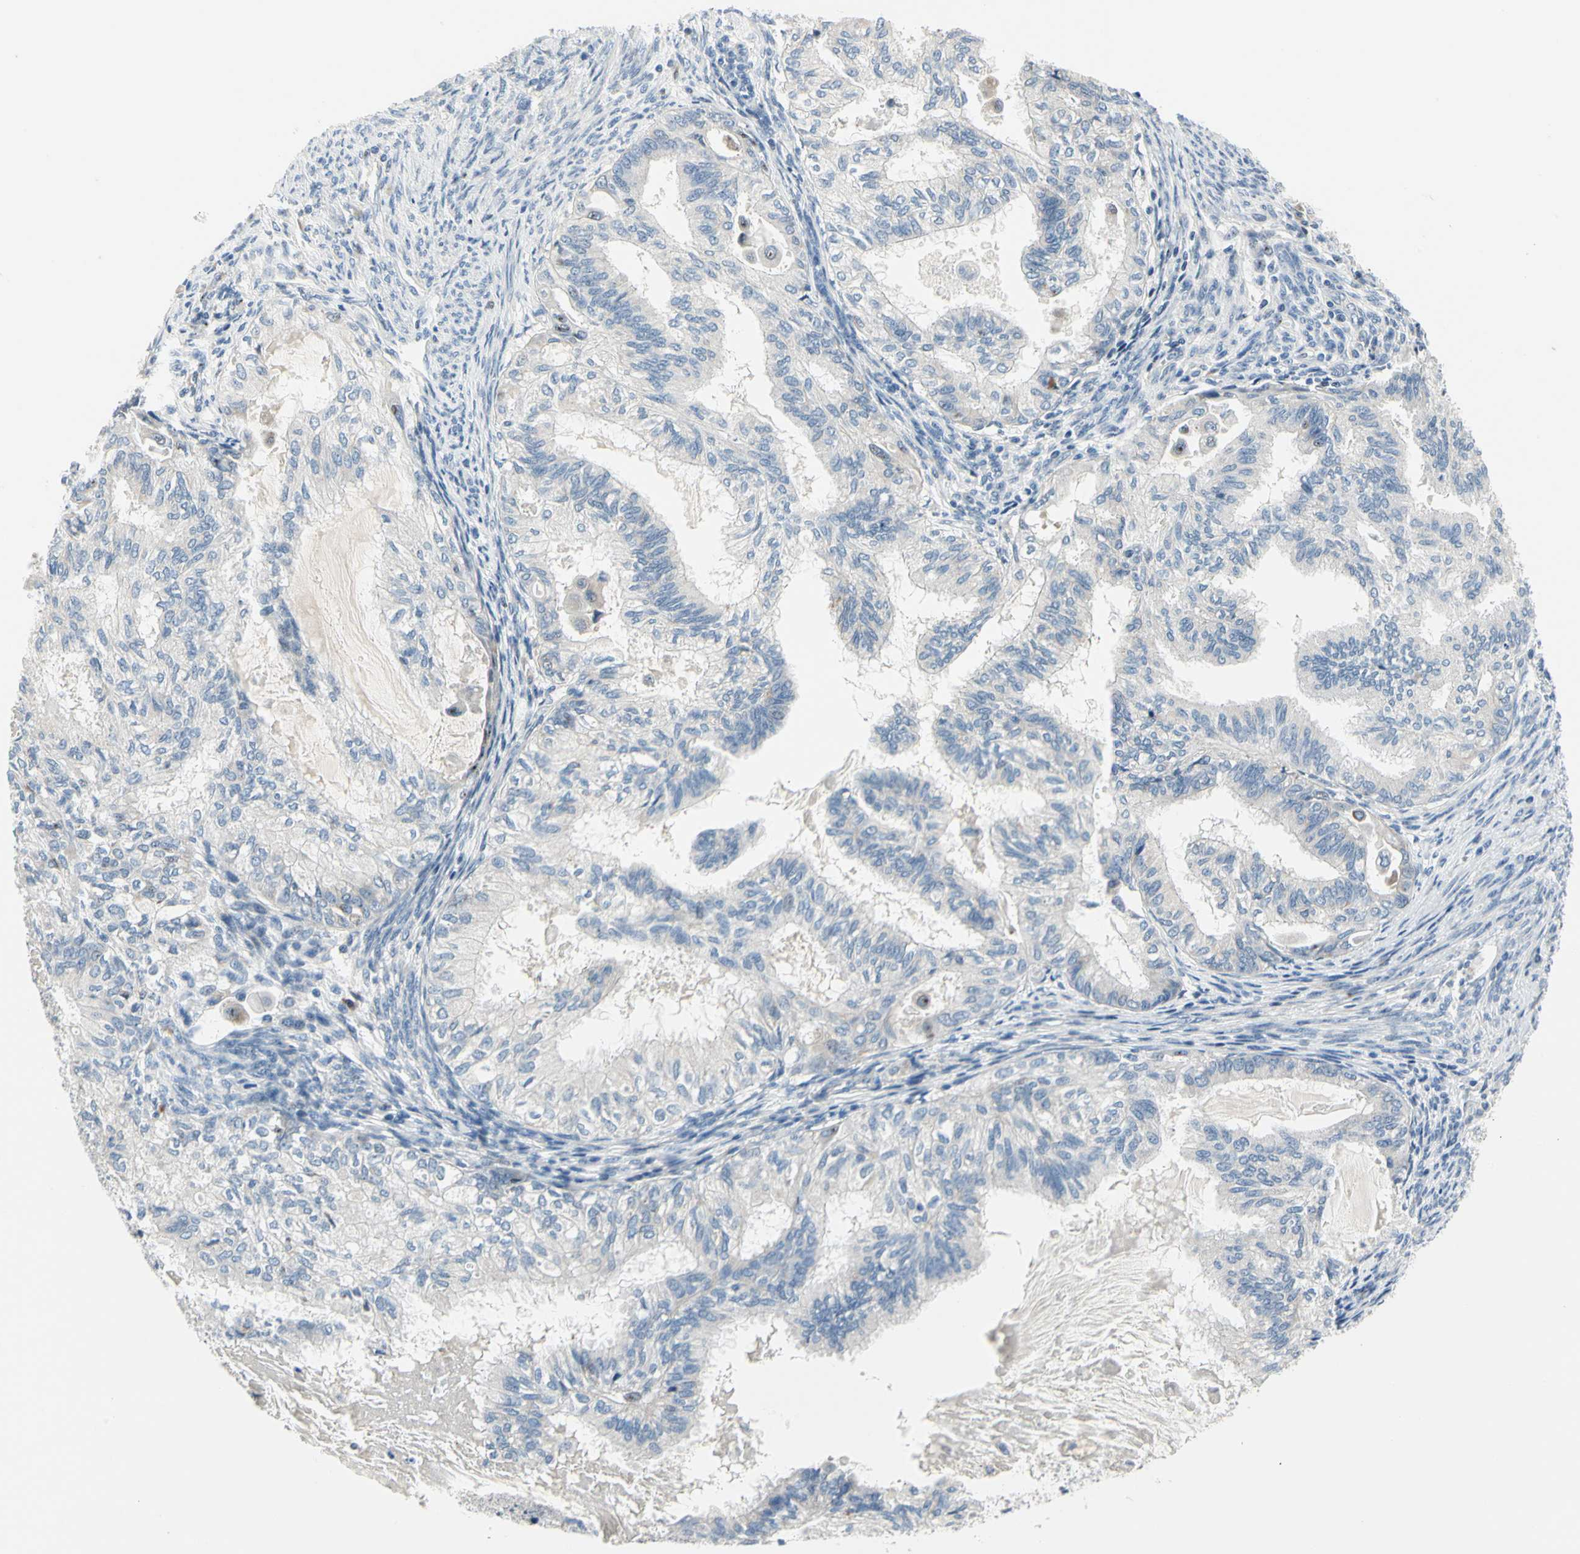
{"staining": {"intensity": "negative", "quantity": "none", "location": "none"}, "tissue": "cervical cancer", "cell_type": "Tumor cells", "image_type": "cancer", "snomed": [{"axis": "morphology", "description": "Normal tissue, NOS"}, {"axis": "morphology", "description": "Adenocarcinoma, NOS"}, {"axis": "topography", "description": "Cervix"}, {"axis": "topography", "description": "Endometrium"}], "caption": "Immunohistochemical staining of cervical cancer (adenocarcinoma) shows no significant expression in tumor cells.", "gene": "NFASC", "patient": {"sex": "female", "age": 86}}